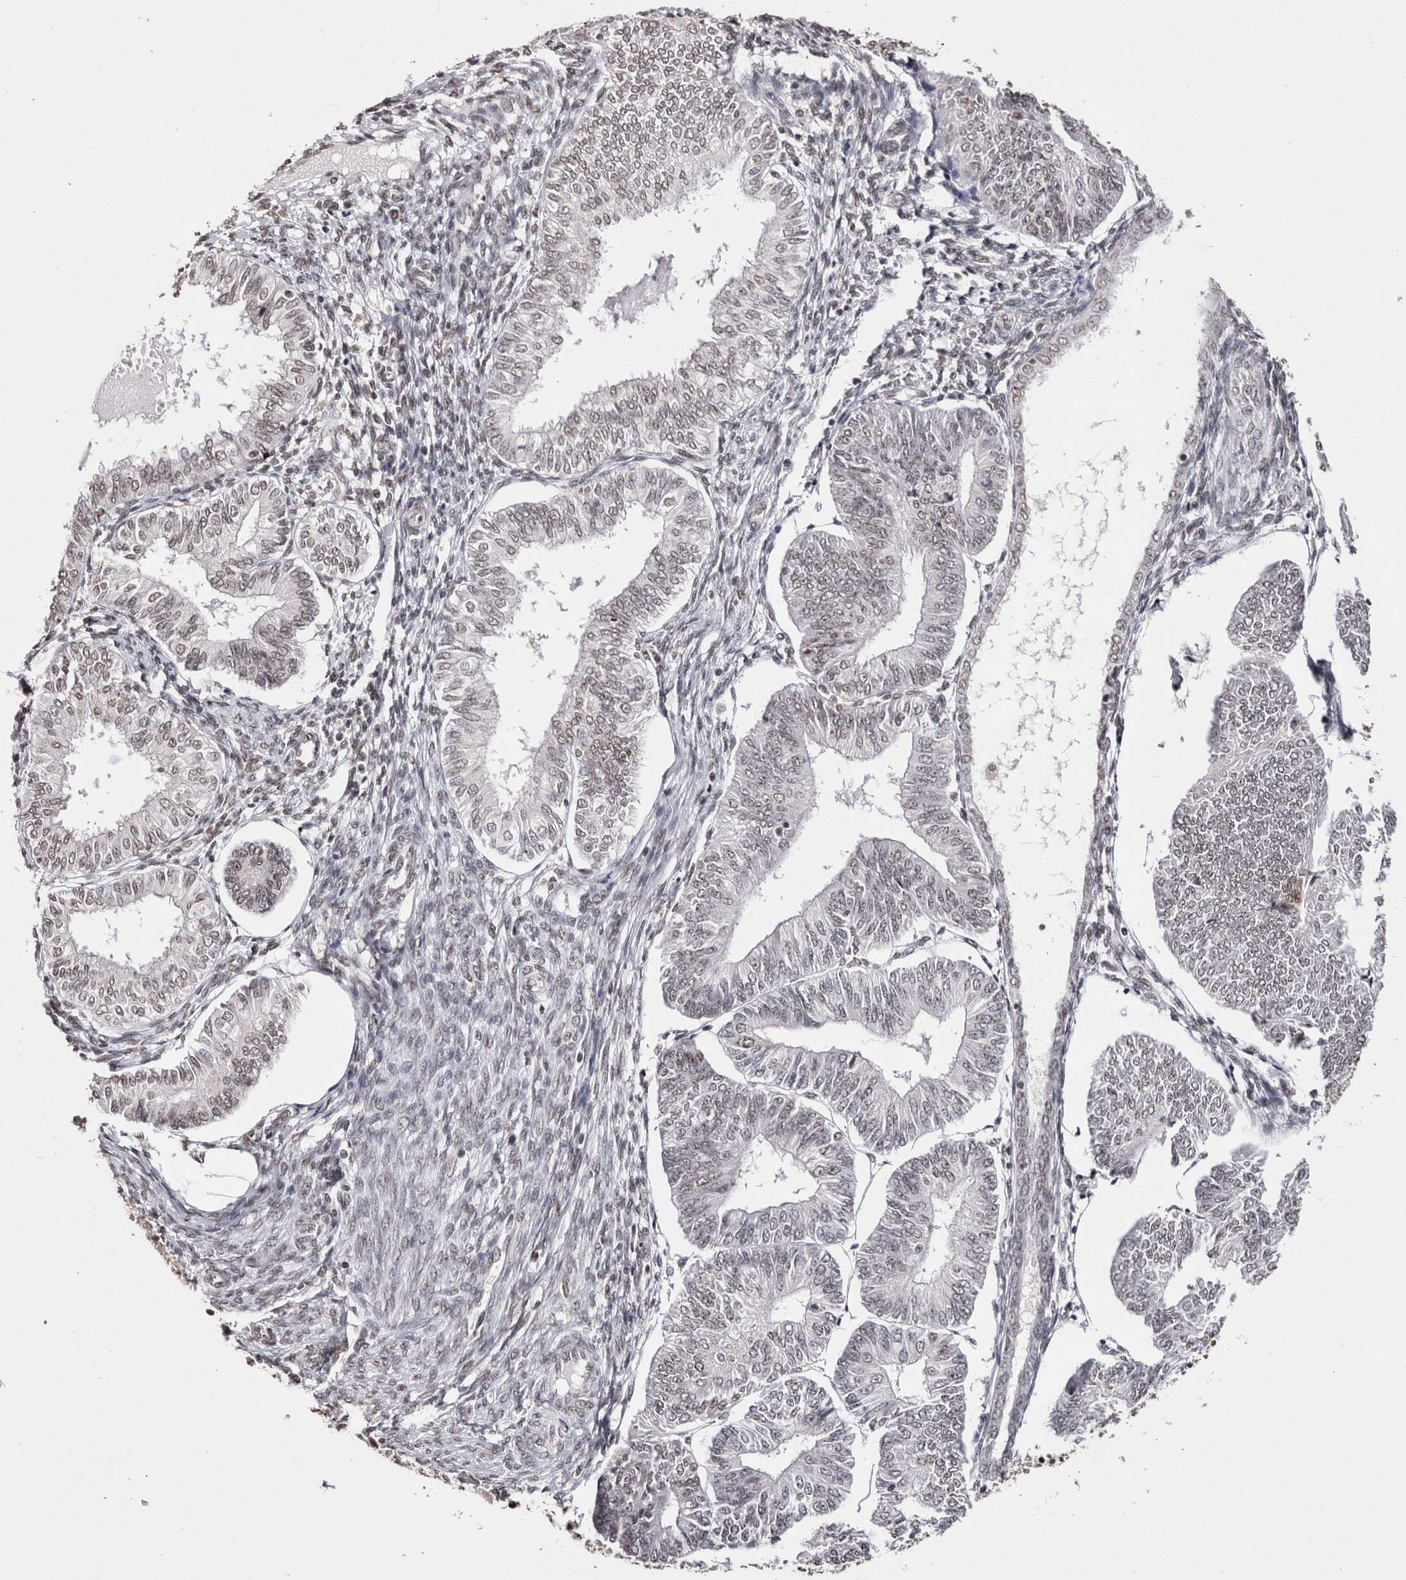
{"staining": {"intensity": "weak", "quantity": "25%-75%", "location": "nuclear"}, "tissue": "endometrial cancer", "cell_type": "Tumor cells", "image_type": "cancer", "snomed": [{"axis": "morphology", "description": "Adenocarcinoma, NOS"}, {"axis": "topography", "description": "Endometrium"}], "caption": "IHC photomicrograph of neoplastic tissue: human endometrial cancer (adenocarcinoma) stained using IHC exhibits low levels of weak protein expression localized specifically in the nuclear of tumor cells, appearing as a nuclear brown color.", "gene": "SMC1A", "patient": {"sex": "female", "age": 58}}